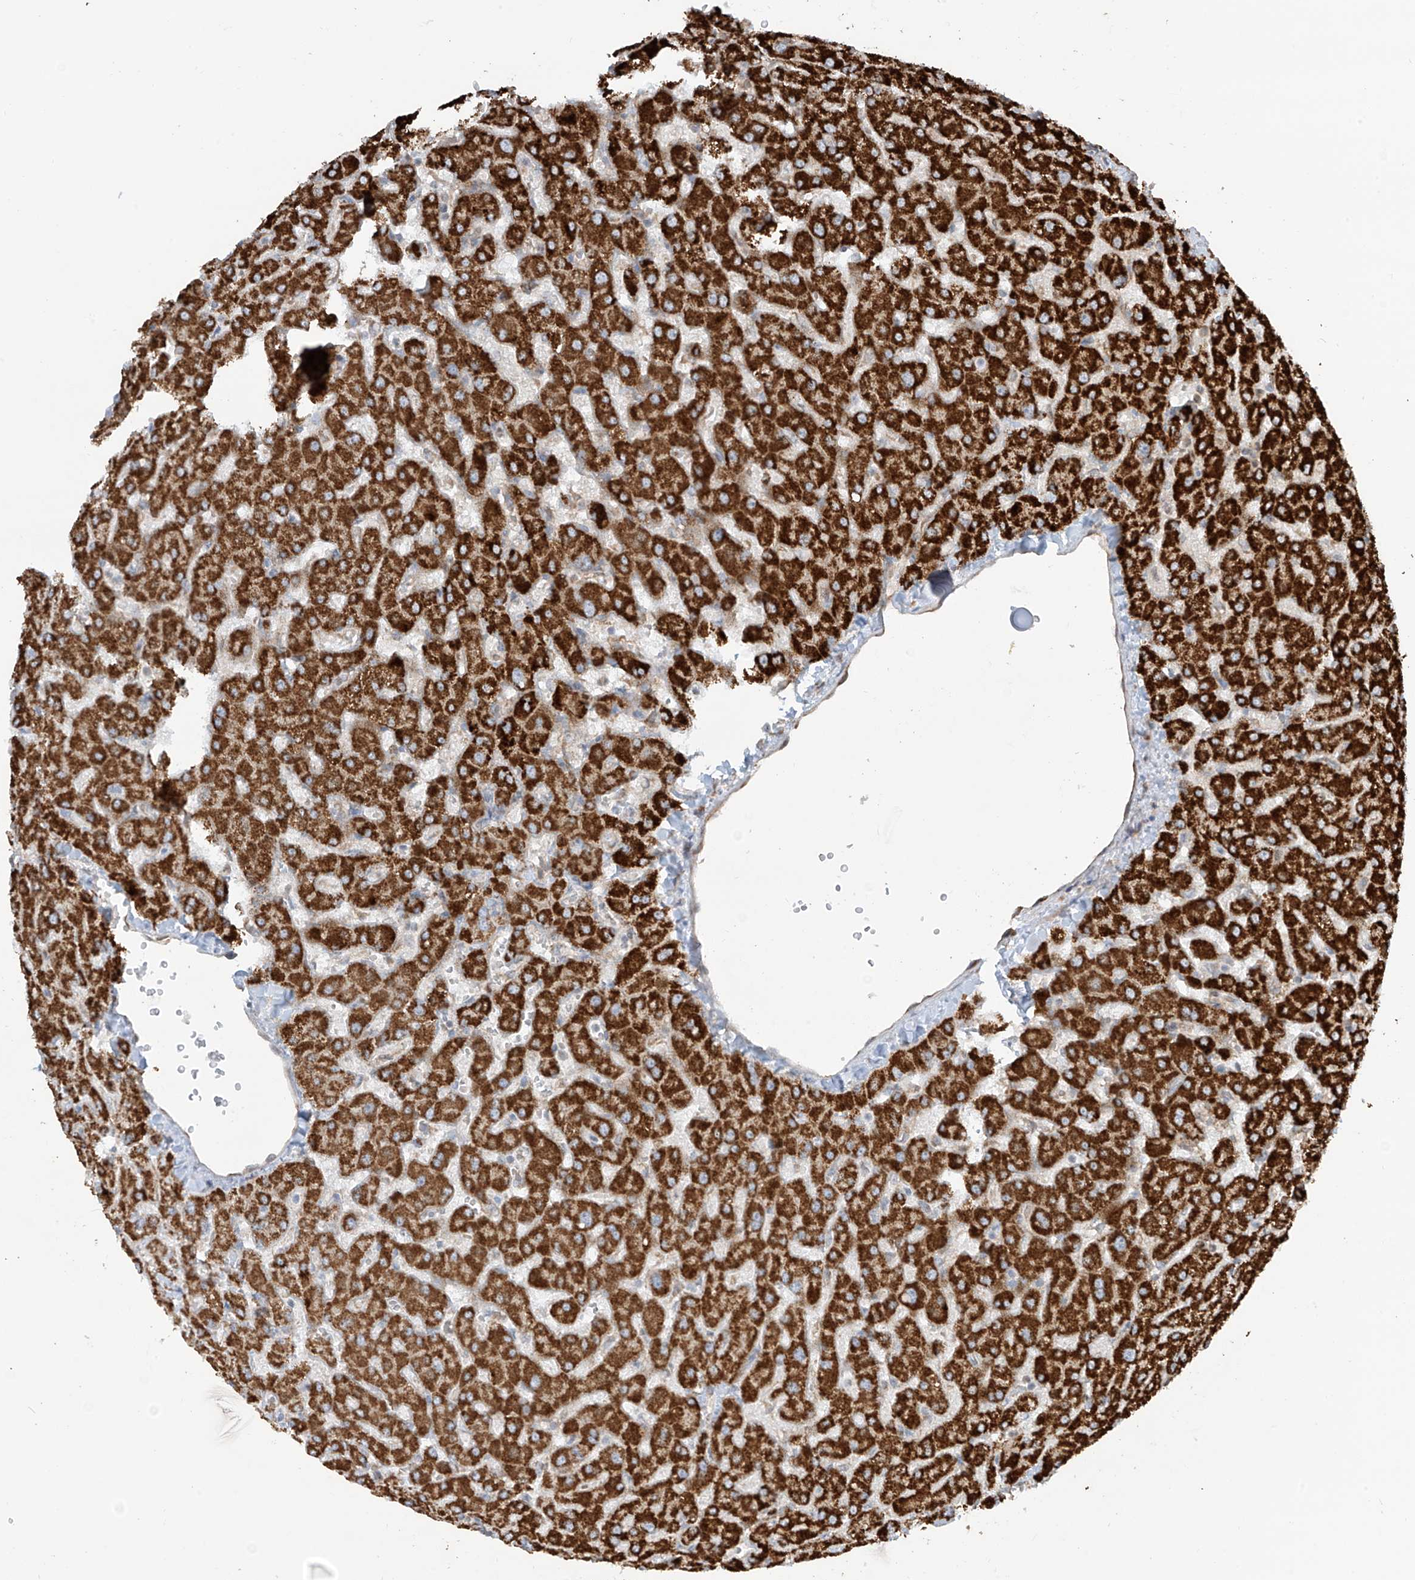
{"staining": {"intensity": "moderate", "quantity": "25%-75%", "location": "cytoplasmic/membranous"}, "tissue": "liver", "cell_type": "Cholangiocytes", "image_type": "normal", "snomed": [{"axis": "morphology", "description": "Normal tissue, NOS"}, {"axis": "topography", "description": "Liver"}], "caption": "This image displays immunohistochemistry staining of benign human liver, with medium moderate cytoplasmic/membranous staining in about 25%-75% of cholangiocytes.", "gene": "EIF5B", "patient": {"sex": "female", "age": 63}}